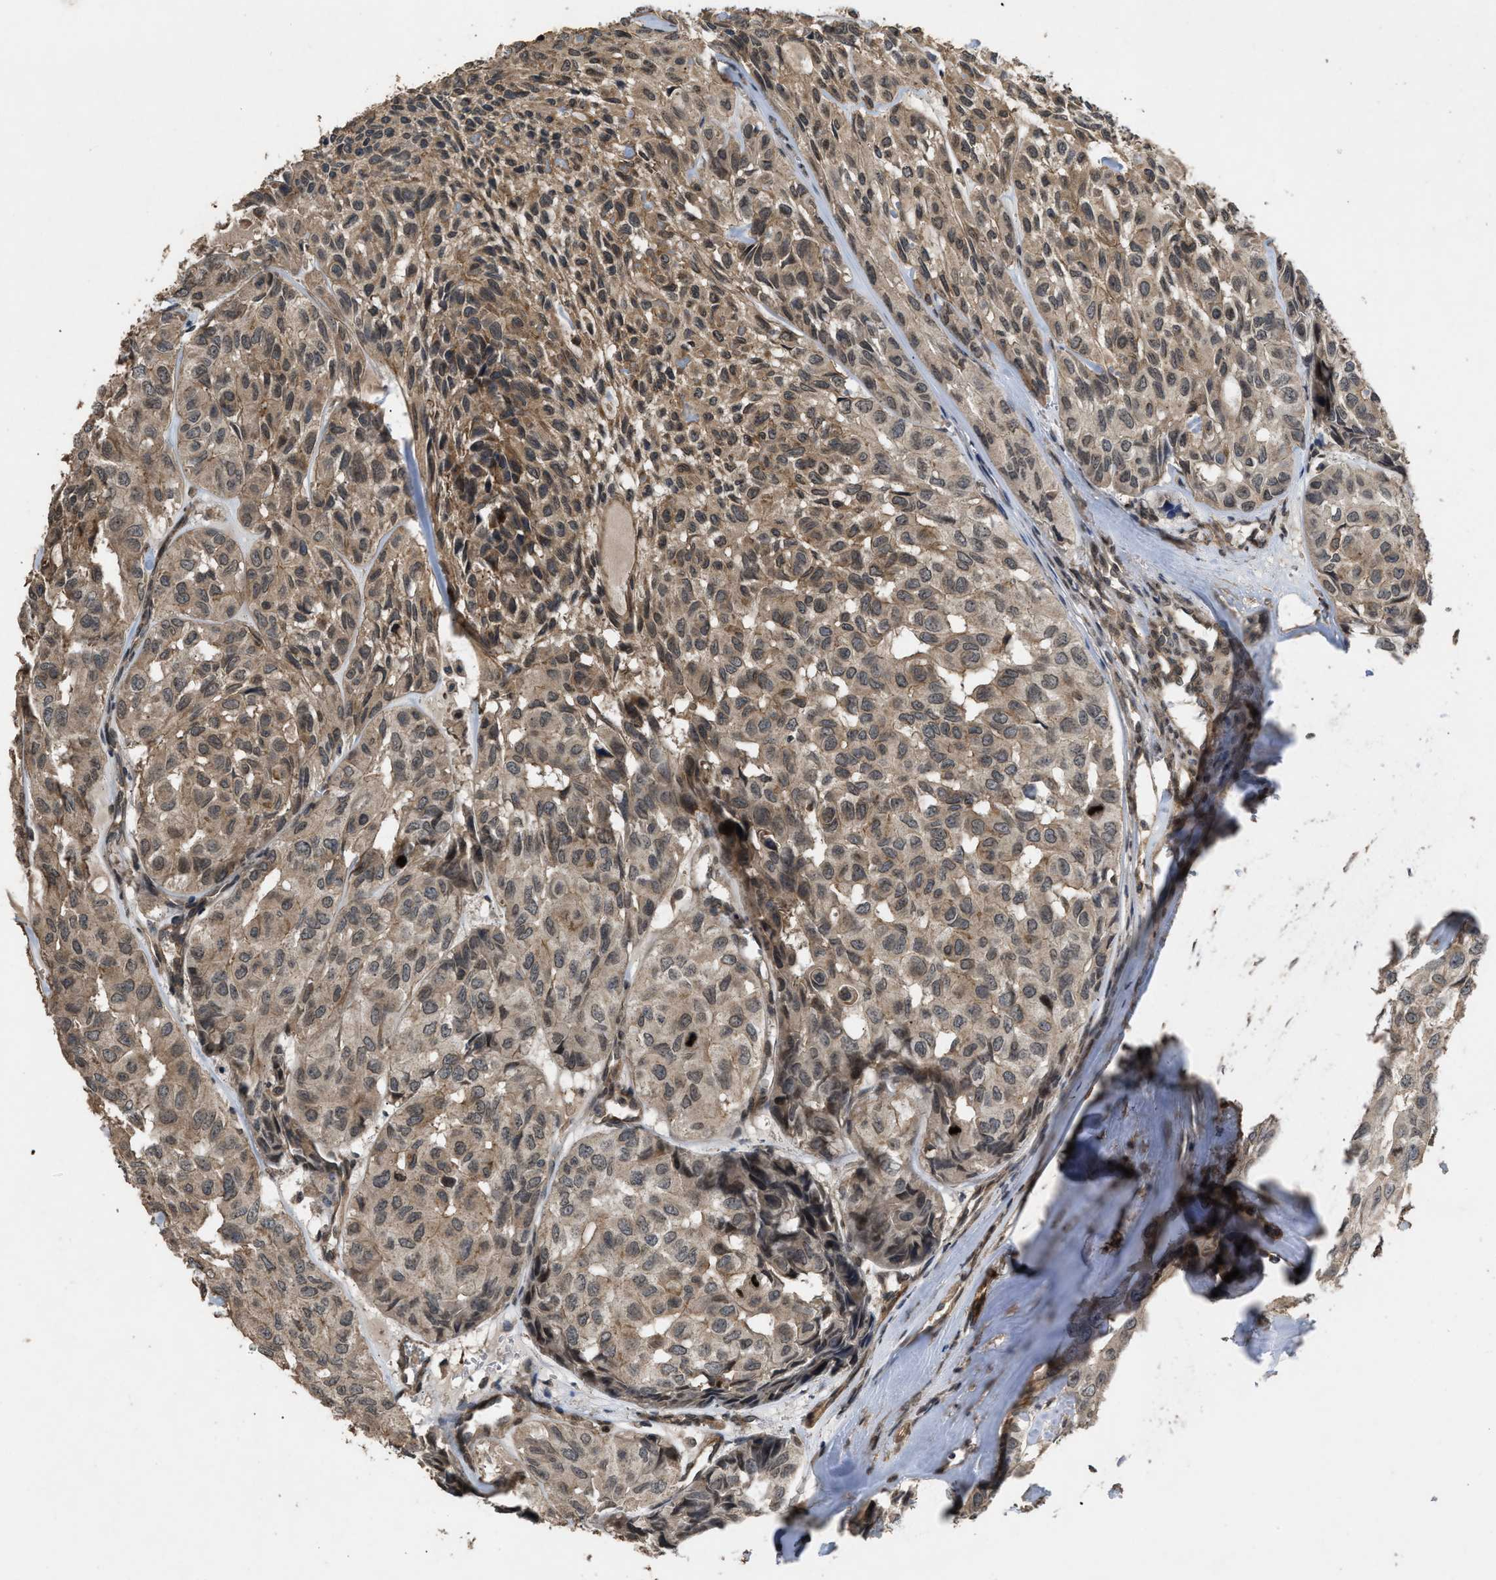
{"staining": {"intensity": "moderate", "quantity": ">75%", "location": "cytoplasmic/membranous"}, "tissue": "head and neck cancer", "cell_type": "Tumor cells", "image_type": "cancer", "snomed": [{"axis": "morphology", "description": "Adenocarcinoma, NOS"}, {"axis": "topography", "description": "Salivary gland, NOS"}, {"axis": "topography", "description": "Head-Neck"}], "caption": "Brown immunohistochemical staining in head and neck cancer demonstrates moderate cytoplasmic/membranous positivity in approximately >75% of tumor cells.", "gene": "UTRN", "patient": {"sex": "female", "age": 76}}